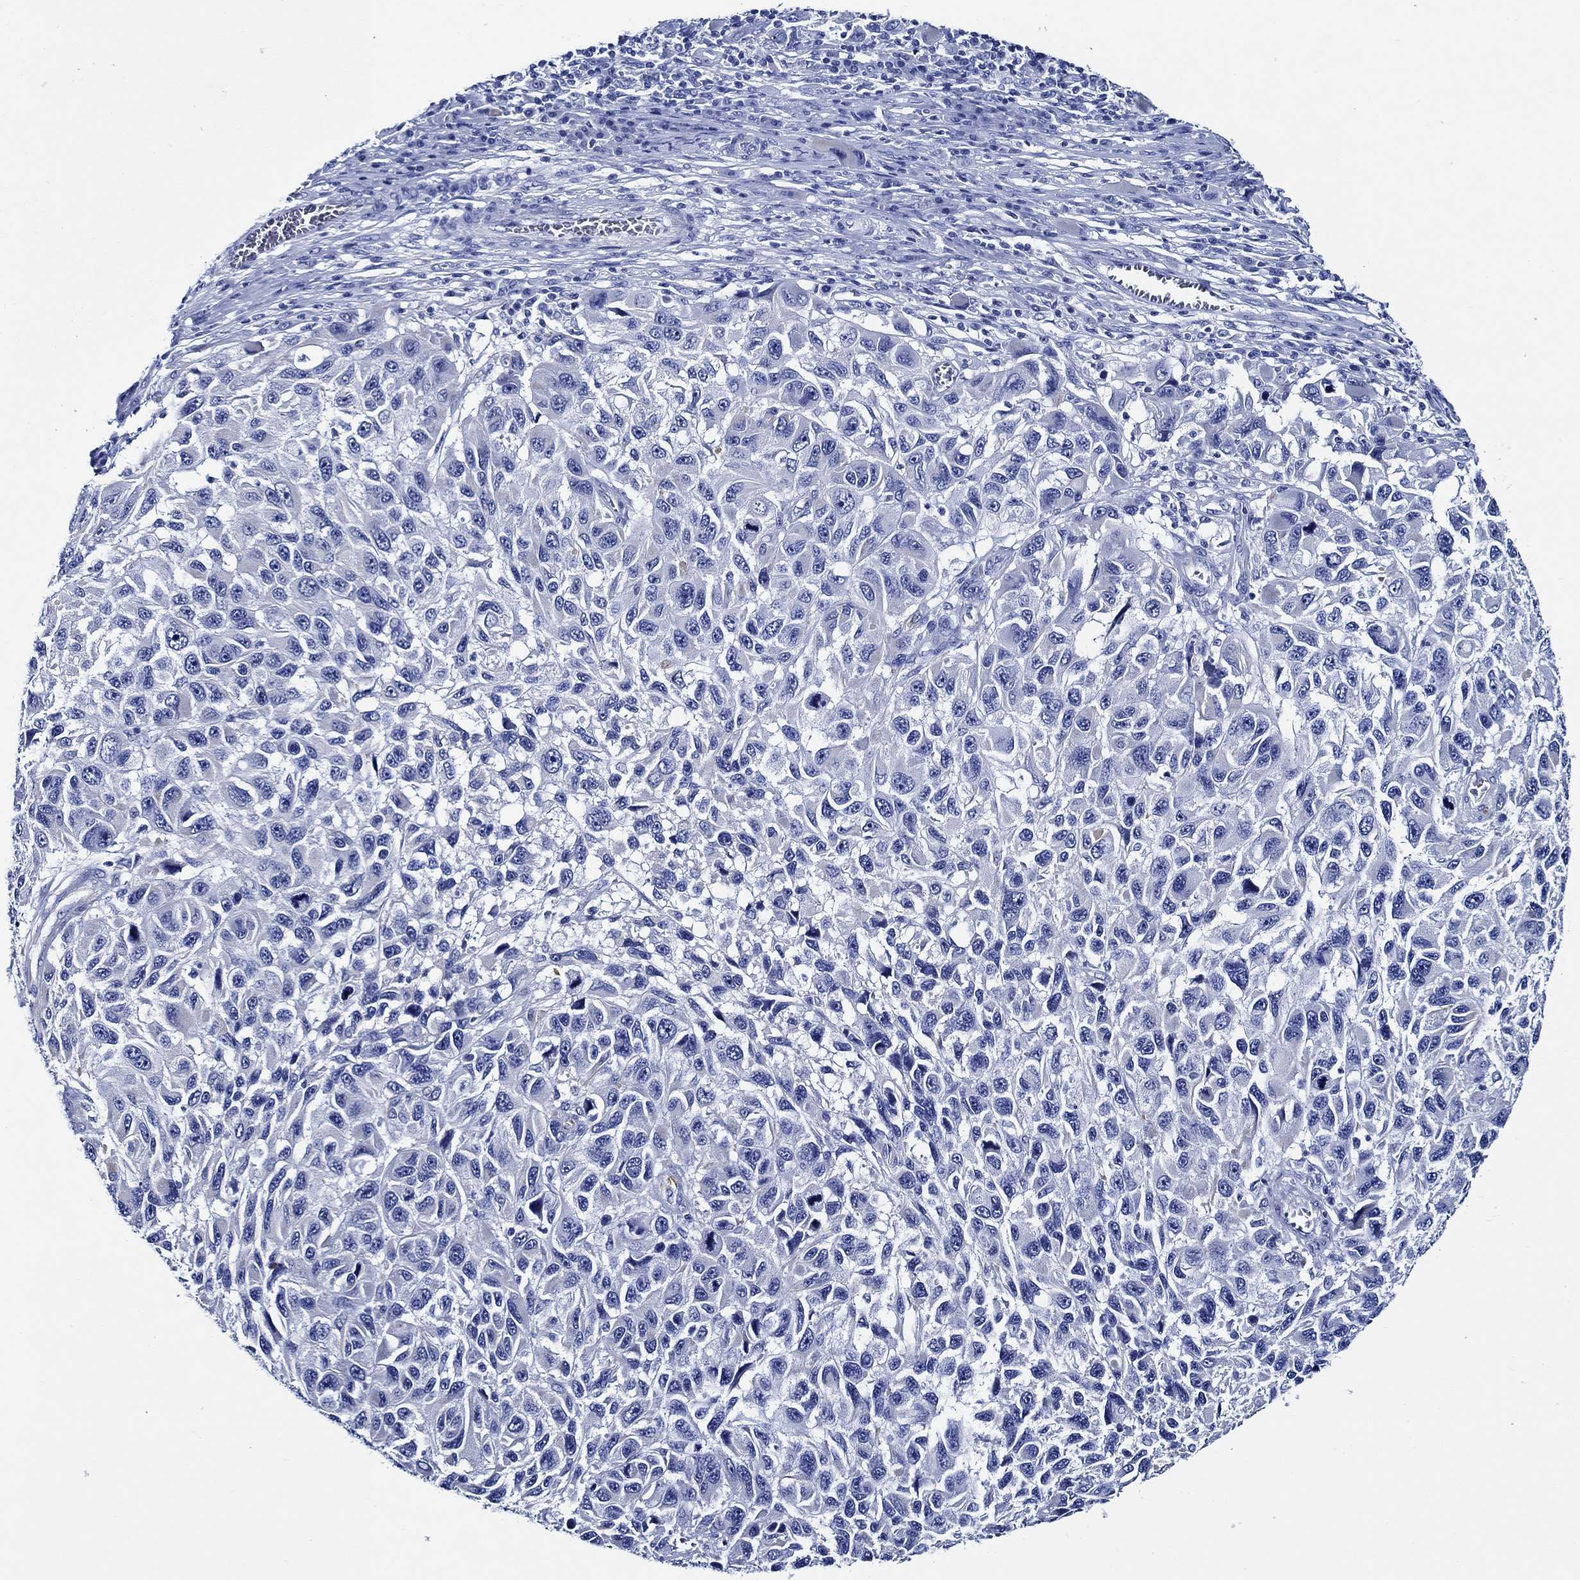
{"staining": {"intensity": "negative", "quantity": "none", "location": "none"}, "tissue": "melanoma", "cell_type": "Tumor cells", "image_type": "cancer", "snomed": [{"axis": "morphology", "description": "Malignant melanoma, NOS"}, {"axis": "topography", "description": "Skin"}], "caption": "Tumor cells show no significant expression in malignant melanoma. (DAB (3,3'-diaminobenzidine) IHC, high magnification).", "gene": "WDR62", "patient": {"sex": "male", "age": 53}}